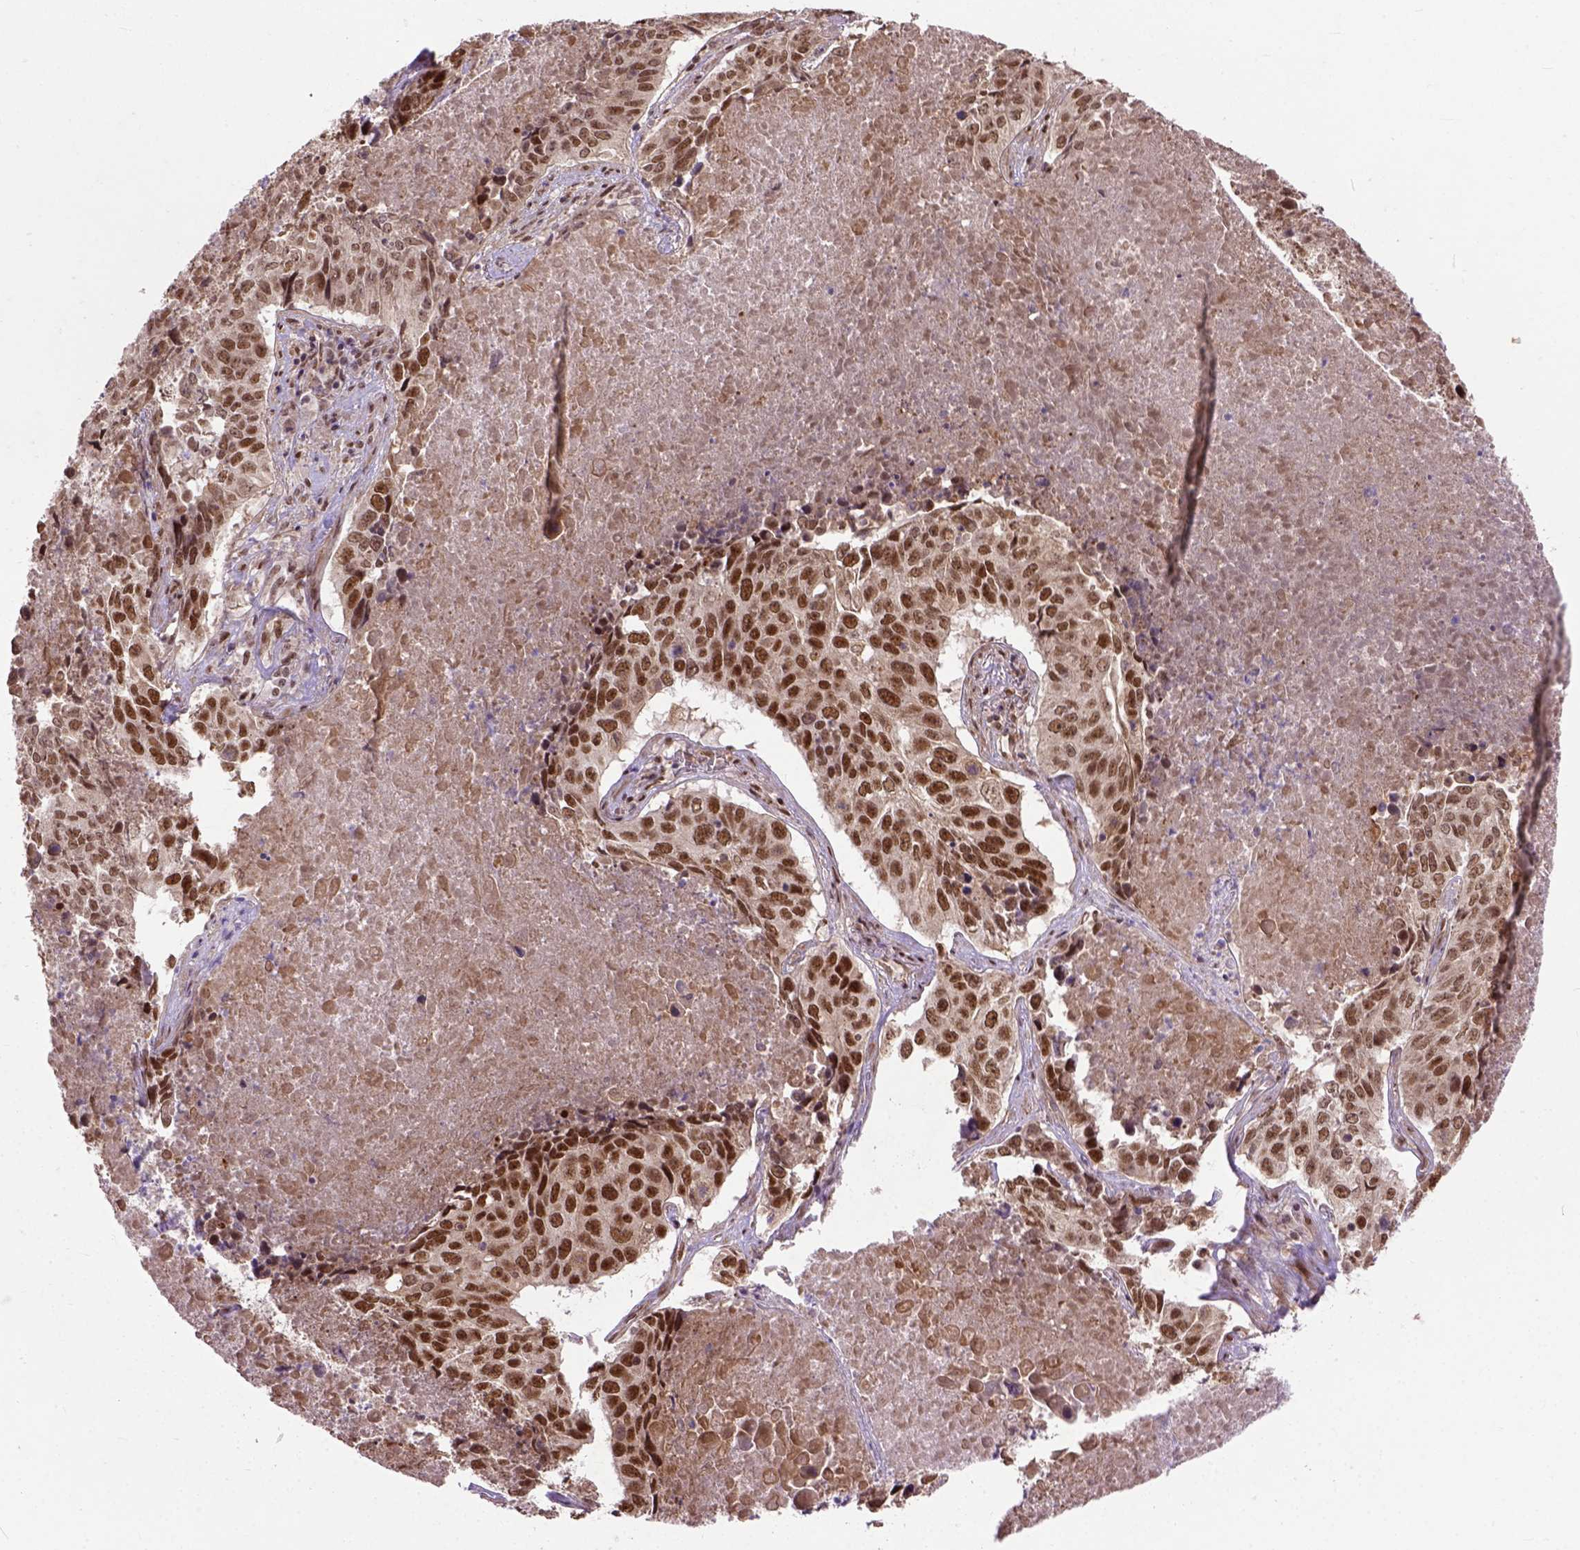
{"staining": {"intensity": "strong", "quantity": ">75%", "location": "nuclear"}, "tissue": "lung cancer", "cell_type": "Tumor cells", "image_type": "cancer", "snomed": [{"axis": "morphology", "description": "Normal tissue, NOS"}, {"axis": "morphology", "description": "Squamous cell carcinoma, NOS"}, {"axis": "topography", "description": "Bronchus"}, {"axis": "topography", "description": "Lung"}], "caption": "A high amount of strong nuclear staining is appreciated in about >75% of tumor cells in lung squamous cell carcinoma tissue. (DAB (3,3'-diaminobenzidine) IHC, brown staining for protein, blue staining for nuclei).", "gene": "ZNF630", "patient": {"sex": "male", "age": 64}}